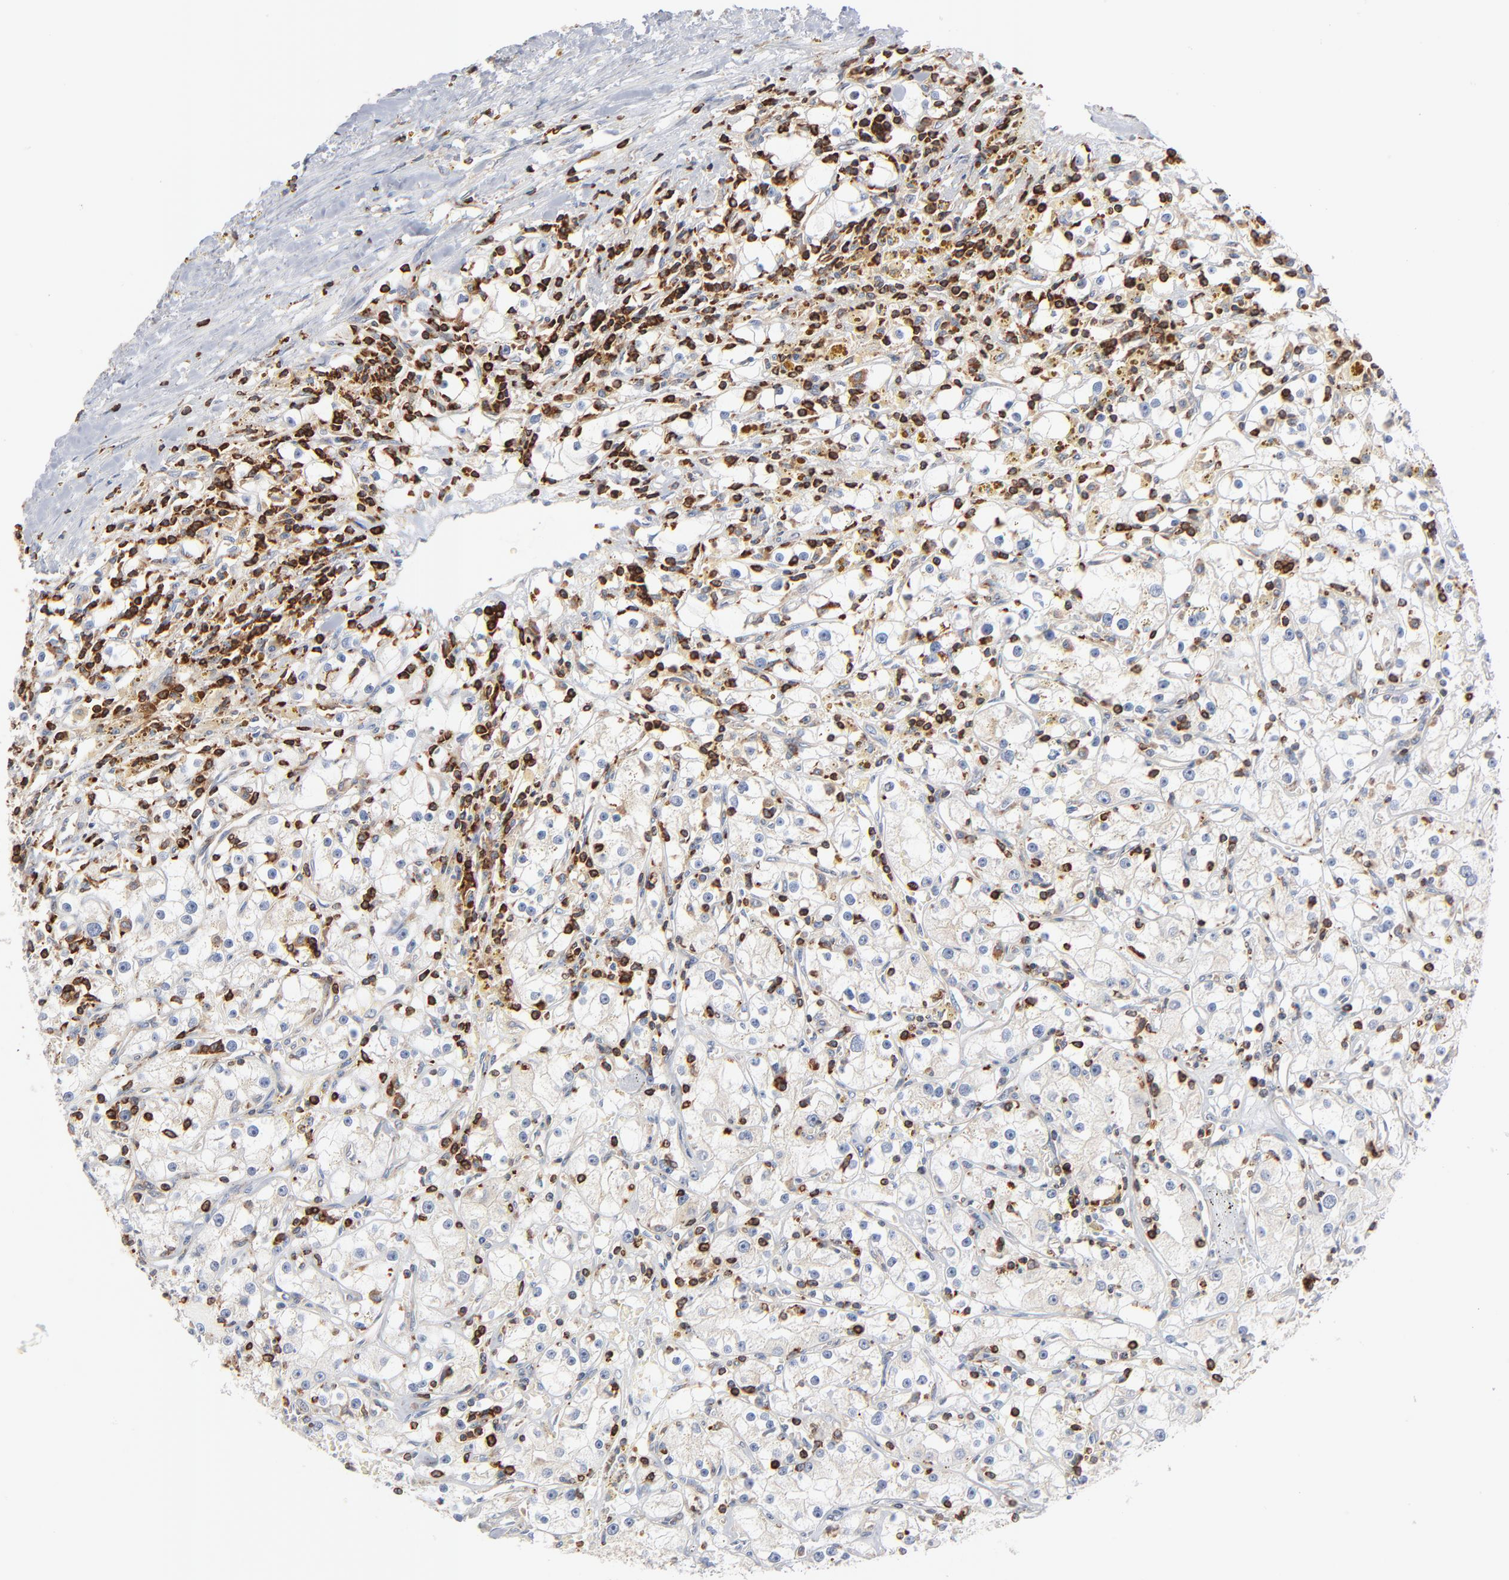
{"staining": {"intensity": "negative", "quantity": "none", "location": "none"}, "tissue": "renal cancer", "cell_type": "Tumor cells", "image_type": "cancer", "snomed": [{"axis": "morphology", "description": "Adenocarcinoma, NOS"}, {"axis": "topography", "description": "Kidney"}], "caption": "There is no significant staining in tumor cells of renal cancer (adenocarcinoma).", "gene": "SH3KBP1", "patient": {"sex": "male", "age": 56}}